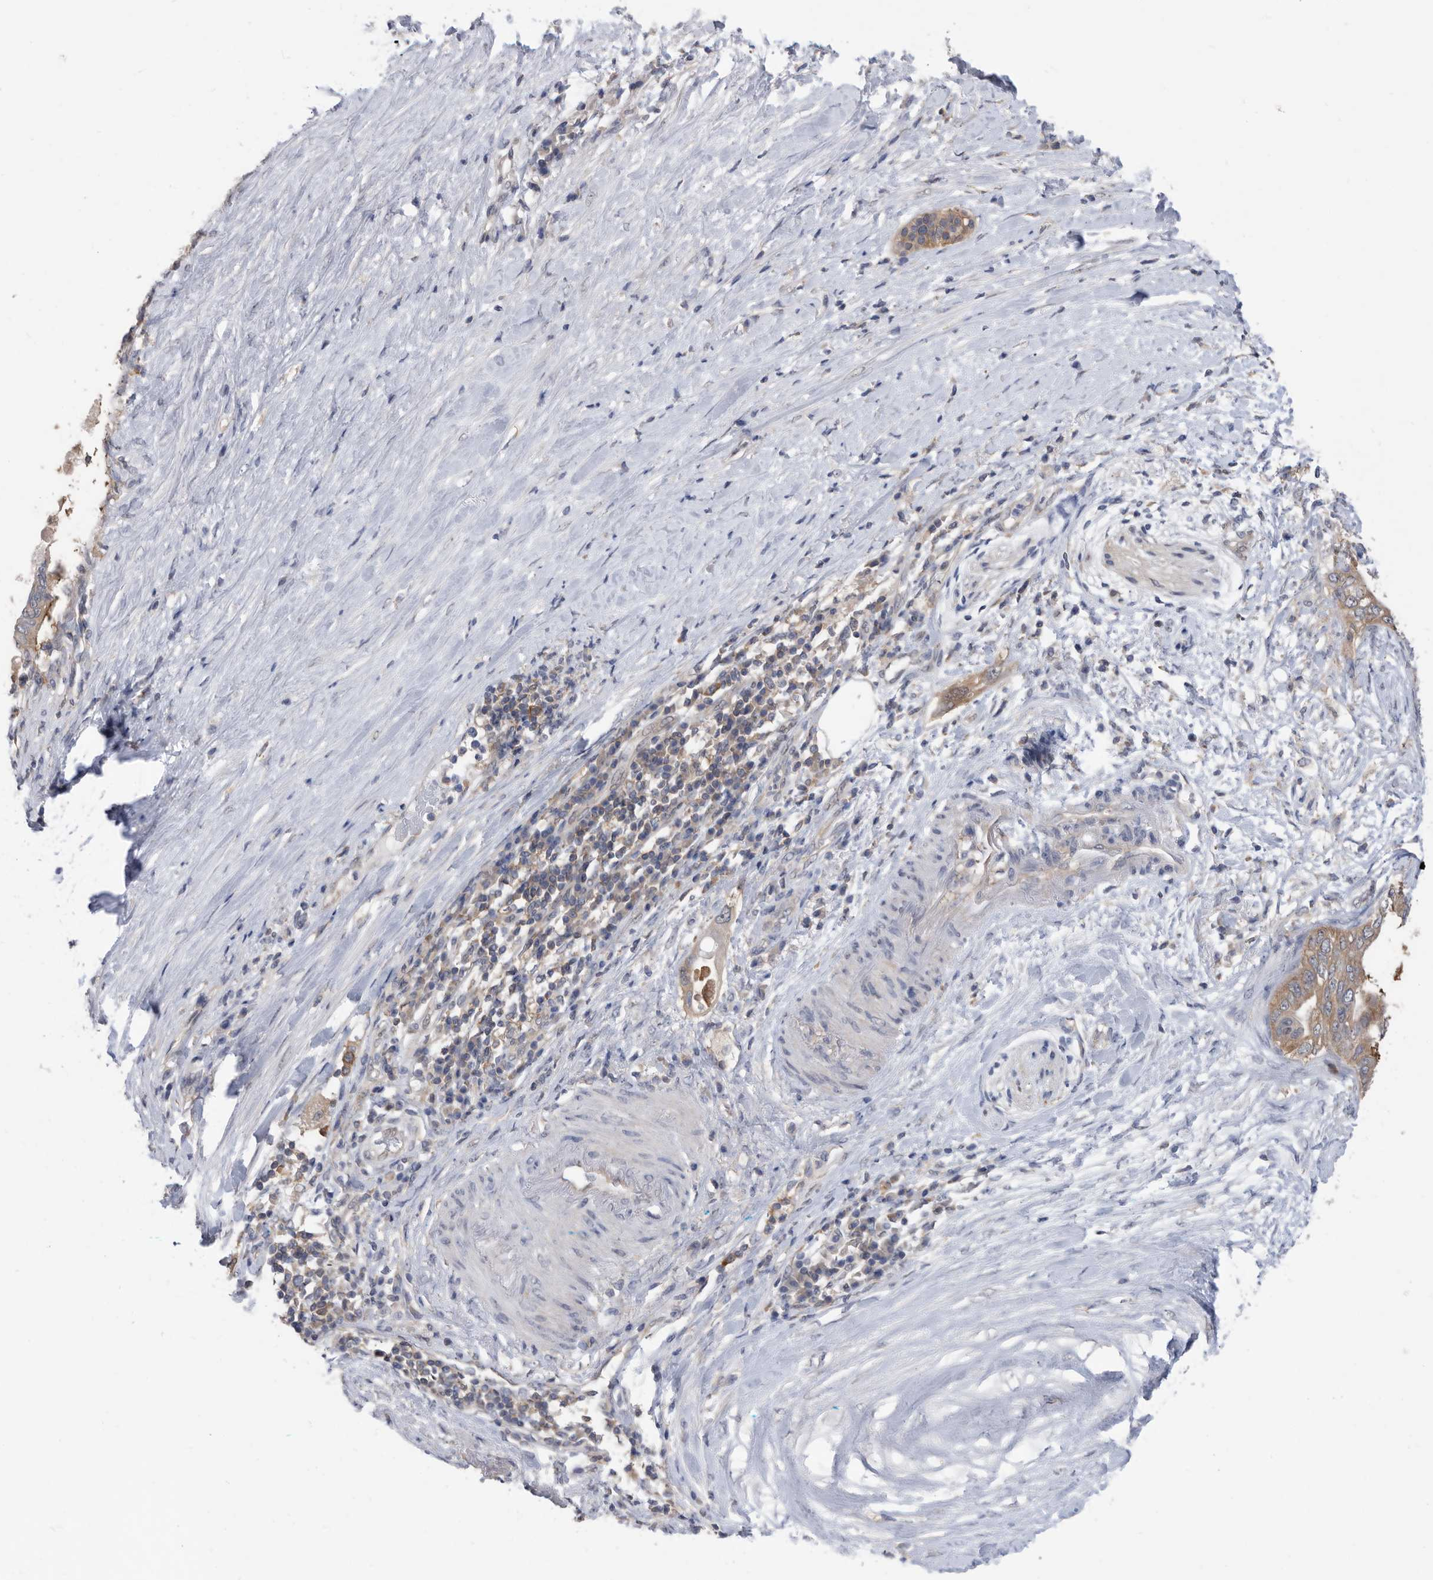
{"staining": {"intensity": "weak", "quantity": "<25%", "location": "cytoplasmic/membranous"}, "tissue": "pancreatic cancer", "cell_type": "Tumor cells", "image_type": "cancer", "snomed": [{"axis": "morphology", "description": "Adenocarcinoma, NOS"}, {"axis": "topography", "description": "Pancreas"}], "caption": "Human pancreatic cancer (adenocarcinoma) stained for a protein using IHC exhibits no staining in tumor cells.", "gene": "CCT4", "patient": {"sex": "female", "age": 56}}